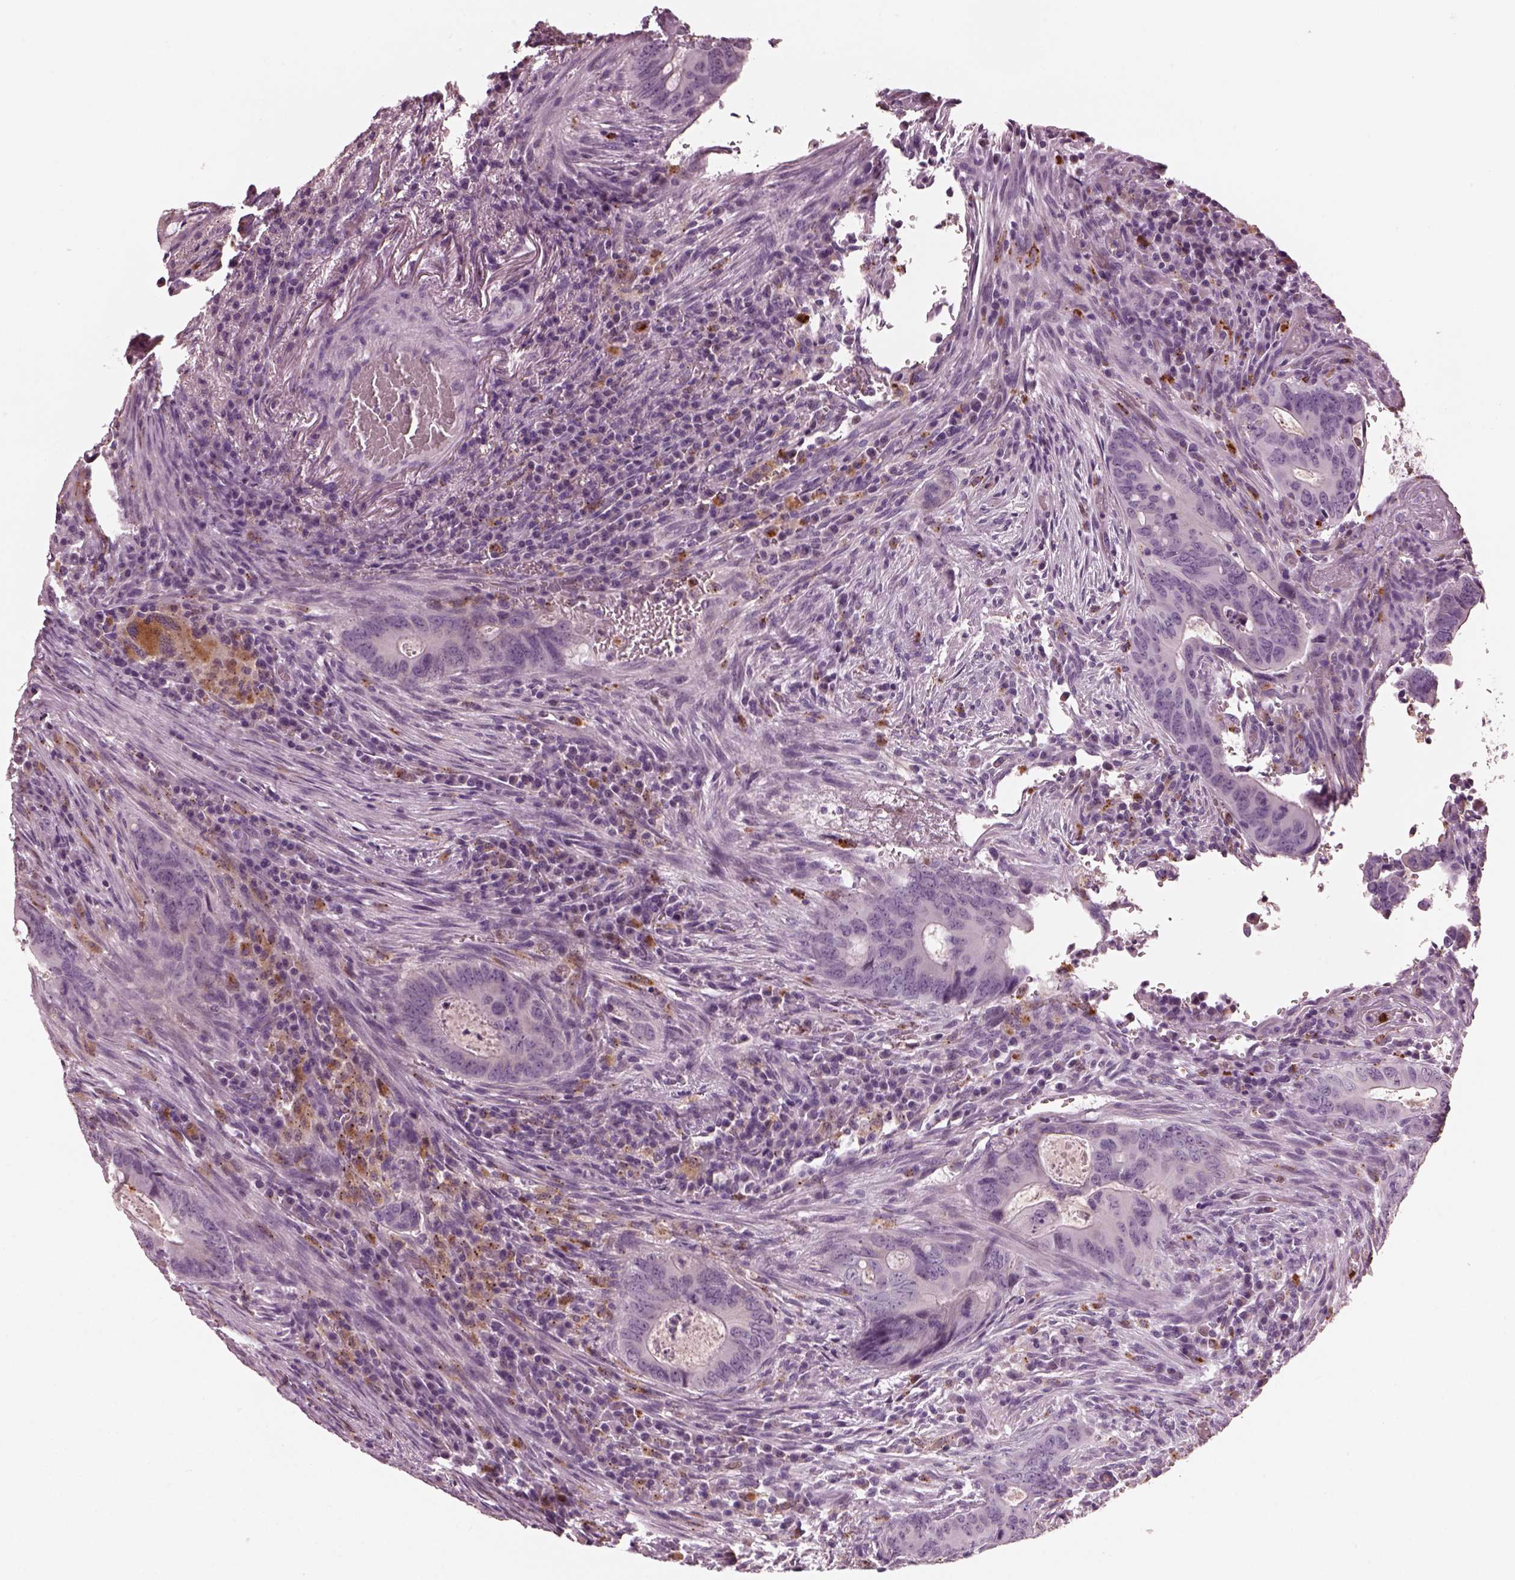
{"staining": {"intensity": "negative", "quantity": "none", "location": "none"}, "tissue": "colorectal cancer", "cell_type": "Tumor cells", "image_type": "cancer", "snomed": [{"axis": "morphology", "description": "Adenocarcinoma, NOS"}, {"axis": "topography", "description": "Colon"}], "caption": "A photomicrograph of adenocarcinoma (colorectal) stained for a protein demonstrates no brown staining in tumor cells.", "gene": "SLAMF8", "patient": {"sex": "female", "age": 74}}